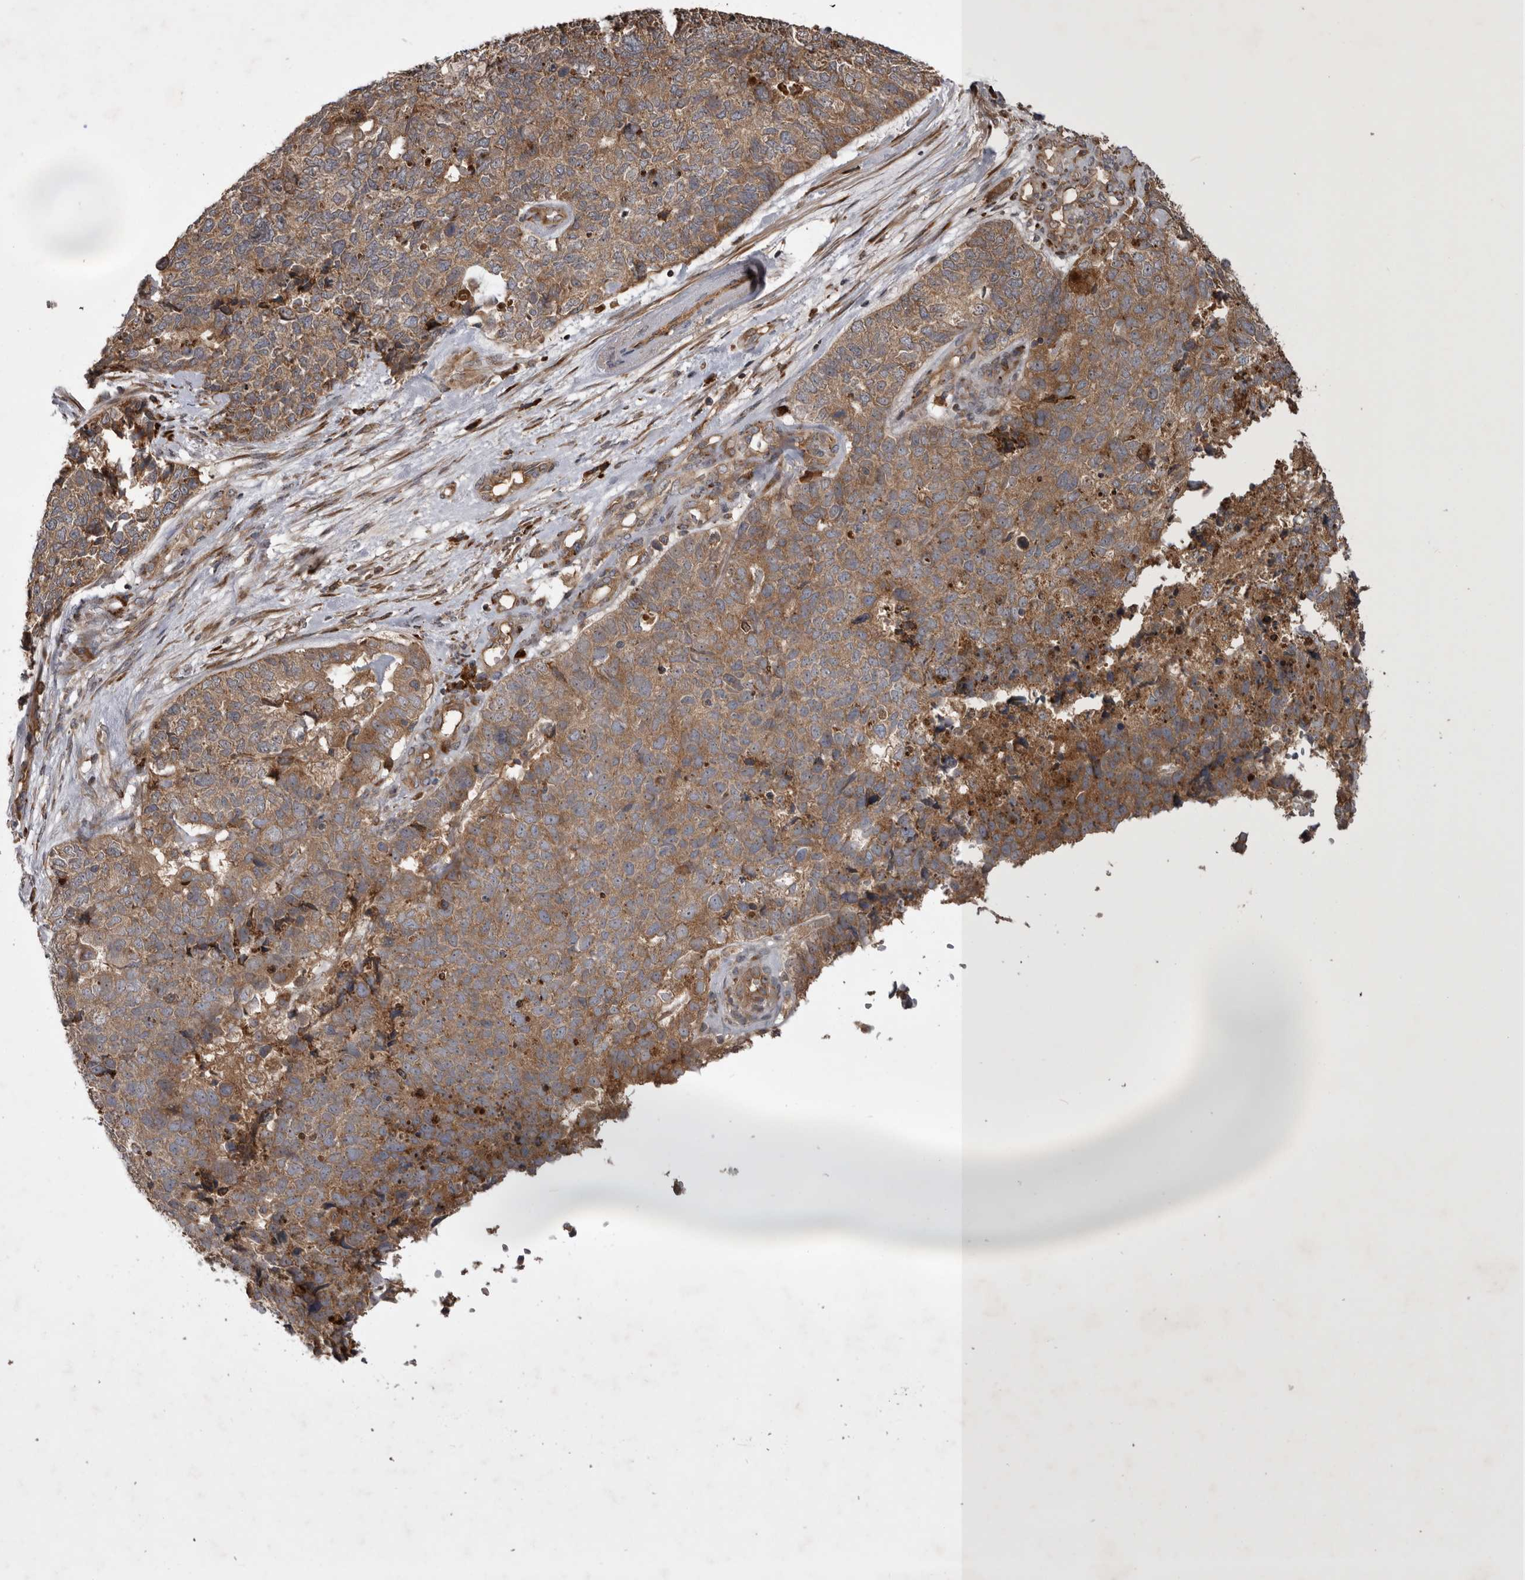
{"staining": {"intensity": "moderate", "quantity": ">75%", "location": "cytoplasmic/membranous"}, "tissue": "cervical cancer", "cell_type": "Tumor cells", "image_type": "cancer", "snomed": [{"axis": "morphology", "description": "Squamous cell carcinoma, NOS"}, {"axis": "topography", "description": "Cervix"}], "caption": "The micrograph reveals immunohistochemical staining of cervical squamous cell carcinoma. There is moderate cytoplasmic/membranous positivity is present in about >75% of tumor cells.", "gene": "RAB3GAP2", "patient": {"sex": "female", "age": 63}}